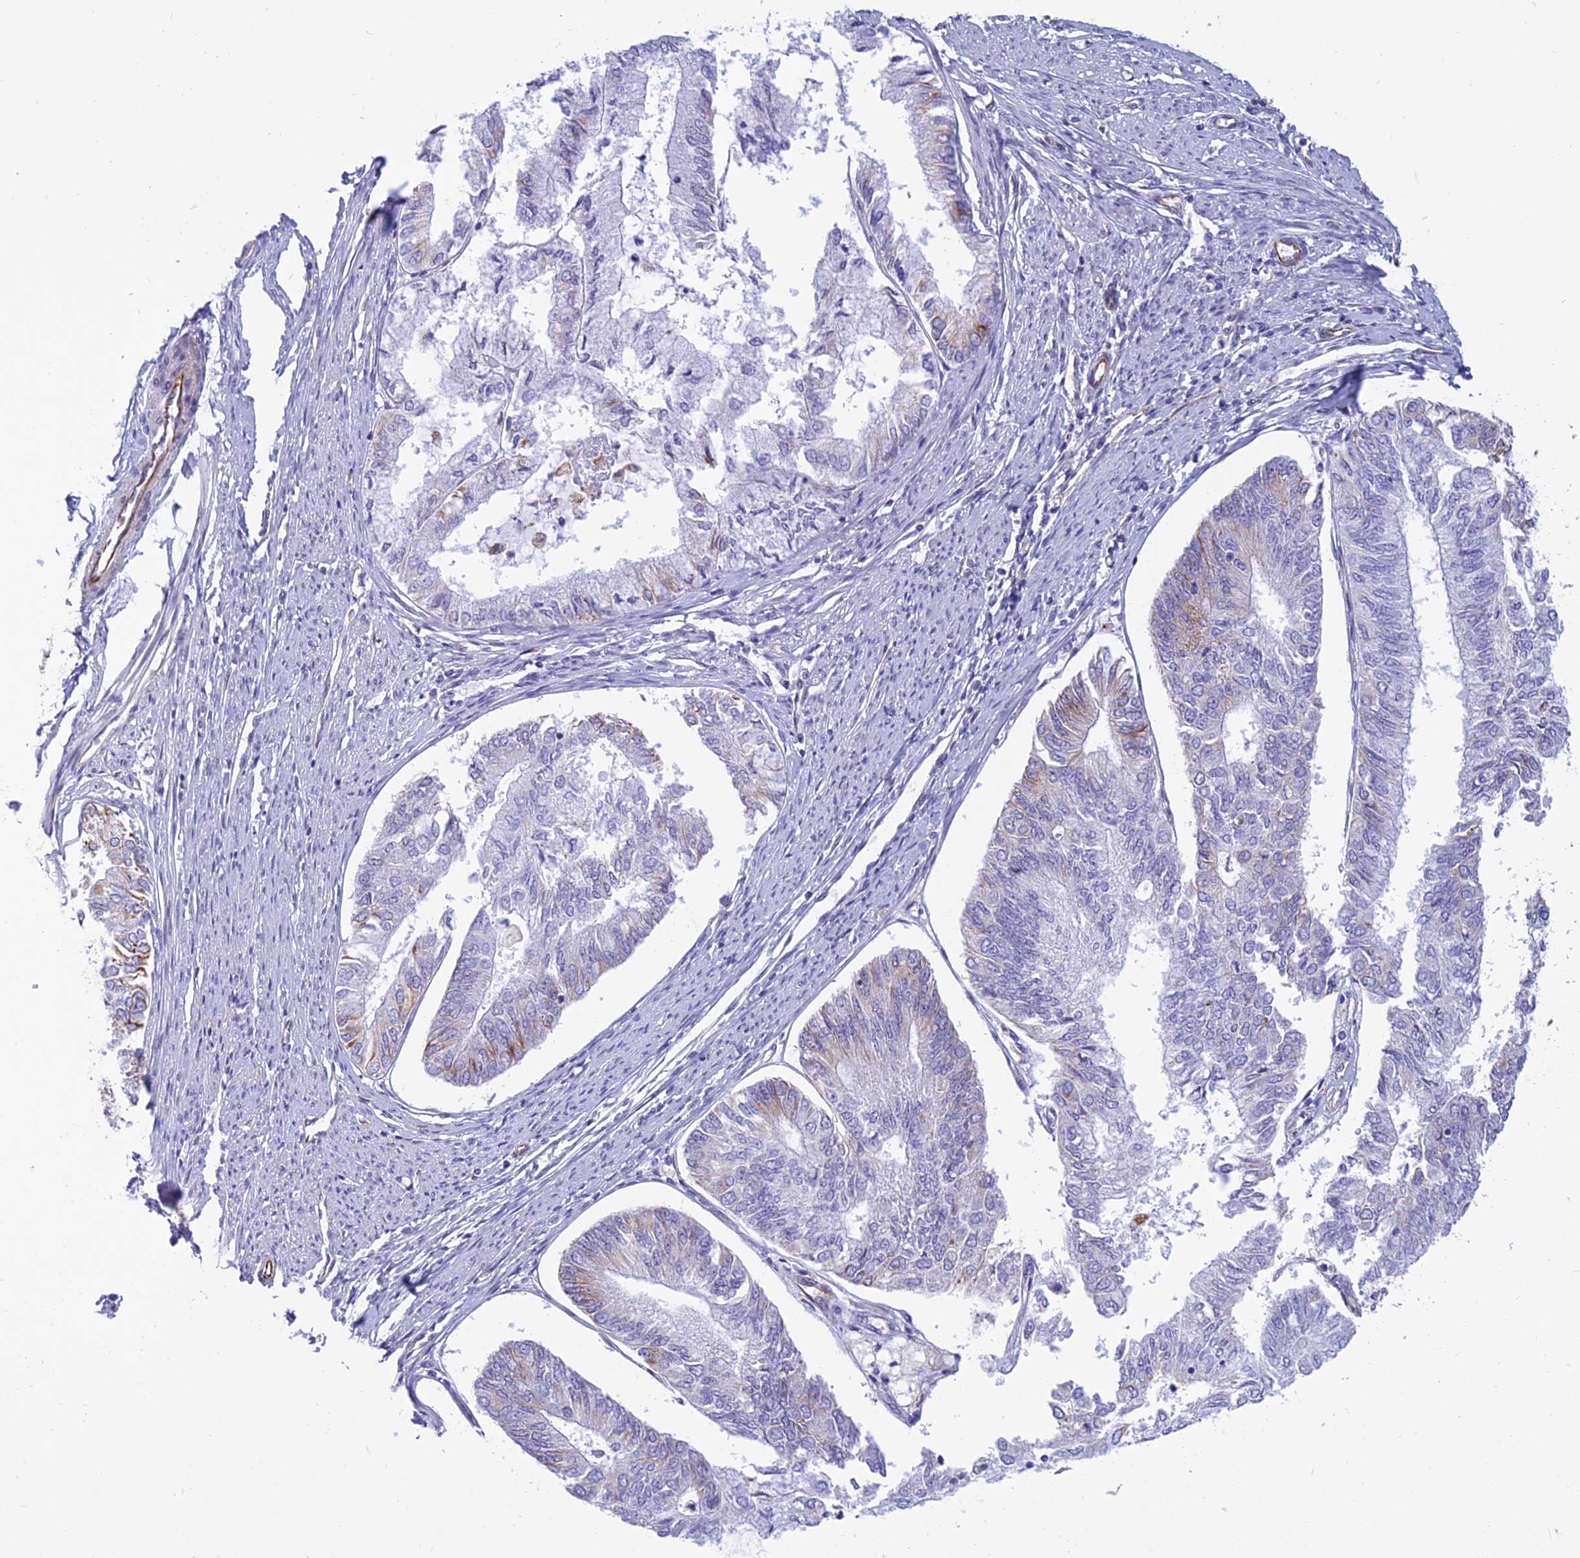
{"staining": {"intensity": "moderate", "quantity": "<25%", "location": "cytoplasmic/membranous"}, "tissue": "endometrial cancer", "cell_type": "Tumor cells", "image_type": "cancer", "snomed": [{"axis": "morphology", "description": "Adenocarcinoma, NOS"}, {"axis": "topography", "description": "Endometrium"}], "caption": "Moderate cytoplasmic/membranous staining for a protein is identified in approximately <25% of tumor cells of endometrial adenocarcinoma using immunohistochemistry (IHC).", "gene": "SAPCD2", "patient": {"sex": "female", "age": 68}}